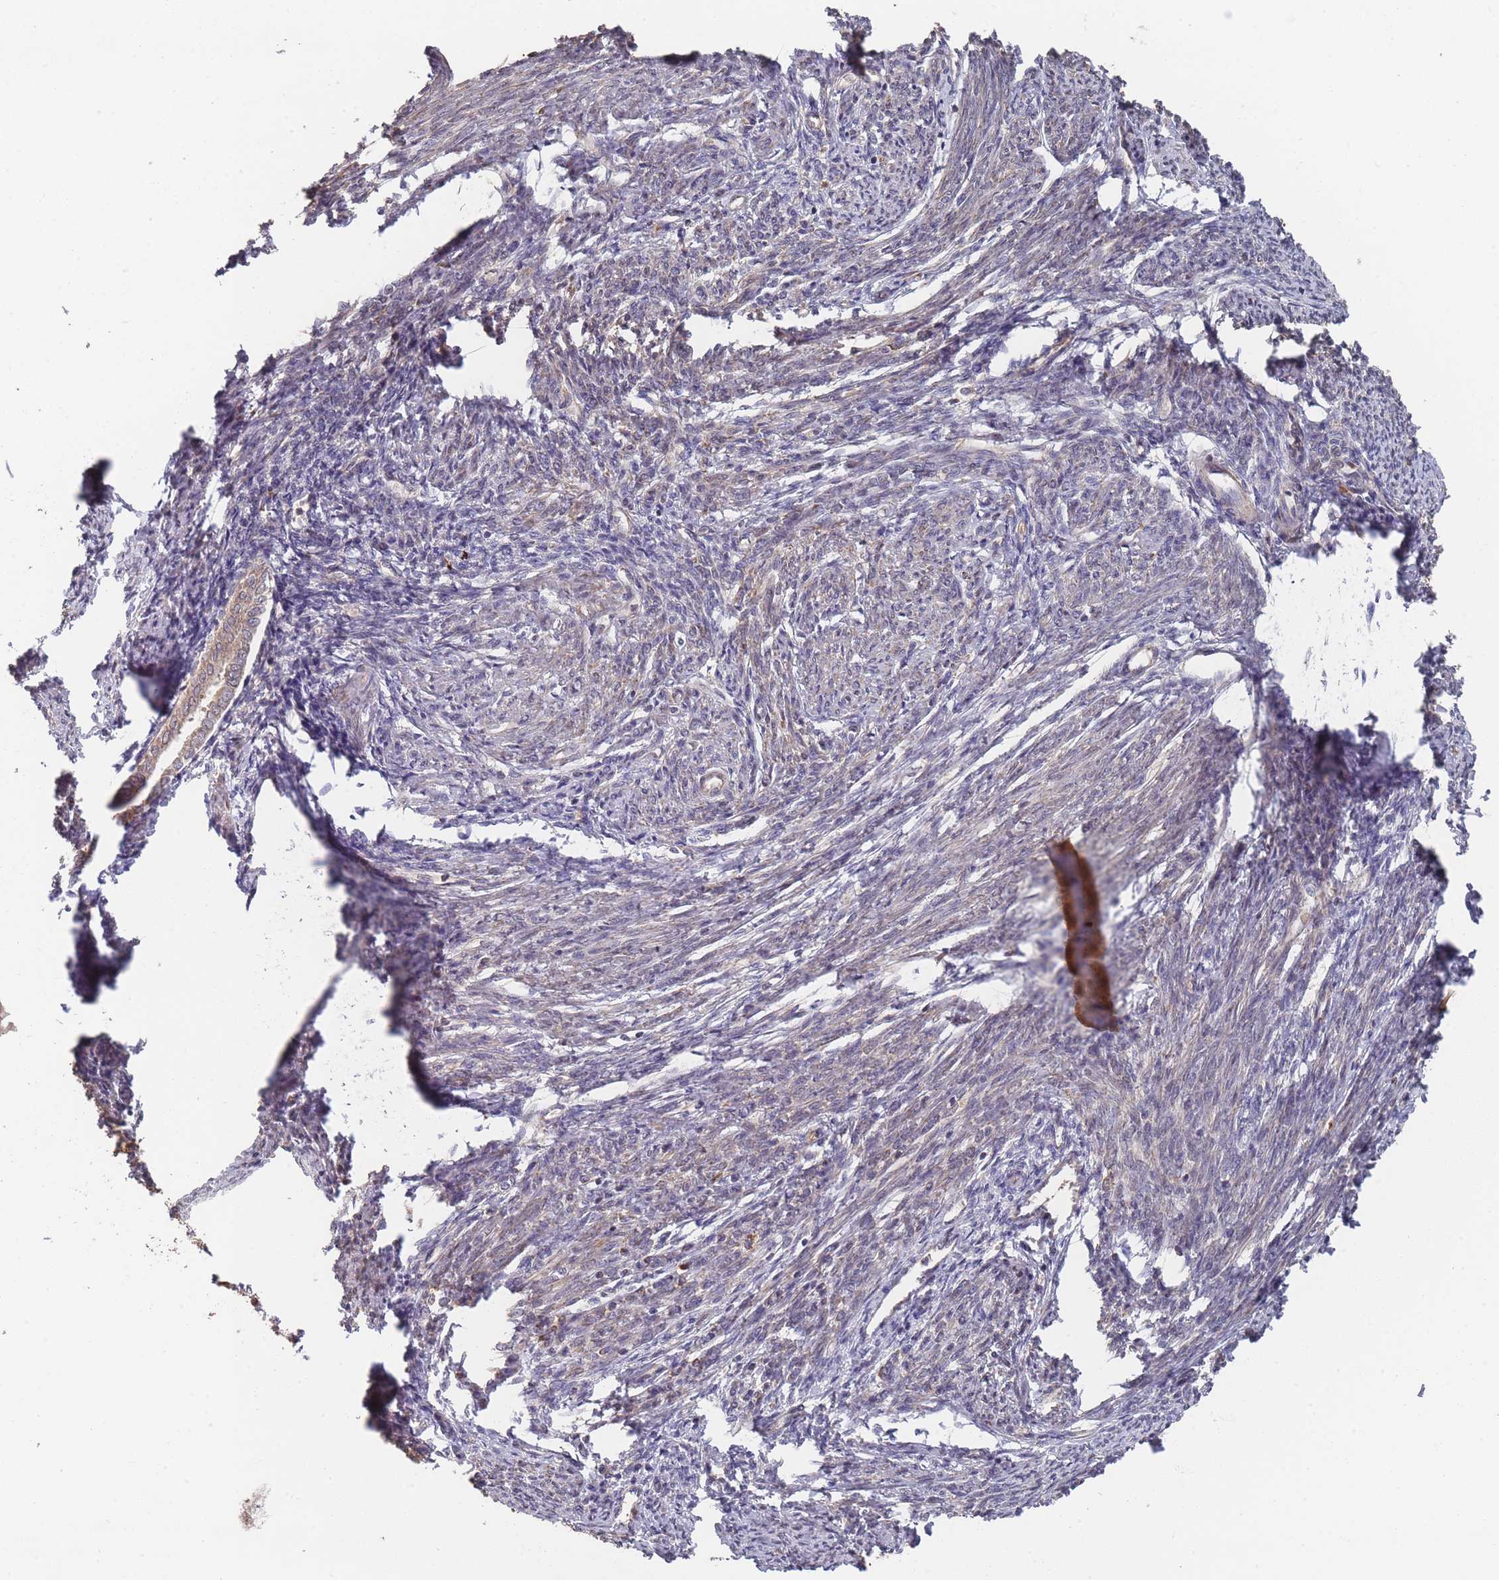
{"staining": {"intensity": "moderate", "quantity": "25%-75%", "location": "cytoplasmic/membranous"}, "tissue": "smooth muscle", "cell_type": "Smooth muscle cells", "image_type": "normal", "snomed": [{"axis": "morphology", "description": "Normal tissue, NOS"}, {"axis": "topography", "description": "Smooth muscle"}, {"axis": "topography", "description": "Uterus"}], "caption": "IHC micrograph of benign smooth muscle: smooth muscle stained using IHC reveals medium levels of moderate protein expression localized specifically in the cytoplasmic/membranous of smooth muscle cells, appearing as a cytoplasmic/membranous brown color.", "gene": "SF3B1", "patient": {"sex": "female", "age": 59}}